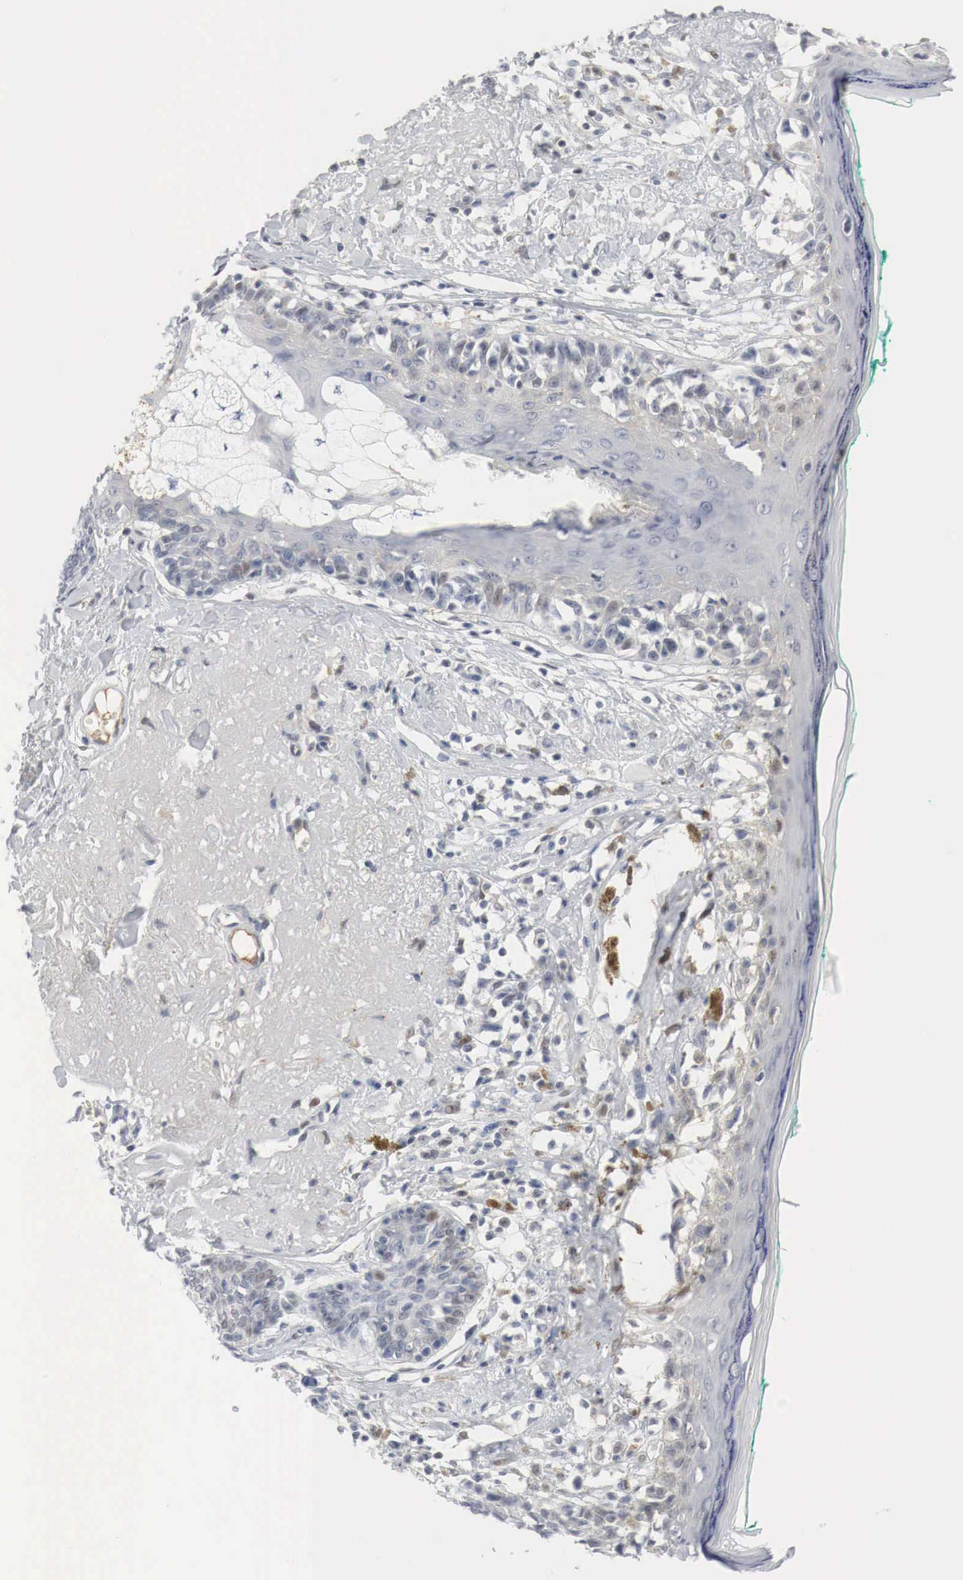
{"staining": {"intensity": "weak", "quantity": "<25%", "location": "cytoplasmic/membranous,nuclear"}, "tissue": "melanoma", "cell_type": "Tumor cells", "image_type": "cancer", "snomed": [{"axis": "morphology", "description": "Malignant melanoma, NOS"}, {"axis": "topography", "description": "Skin"}], "caption": "DAB (3,3'-diaminobenzidine) immunohistochemical staining of melanoma displays no significant positivity in tumor cells. (DAB IHC visualized using brightfield microscopy, high magnification).", "gene": "MYC", "patient": {"sex": "male", "age": 80}}